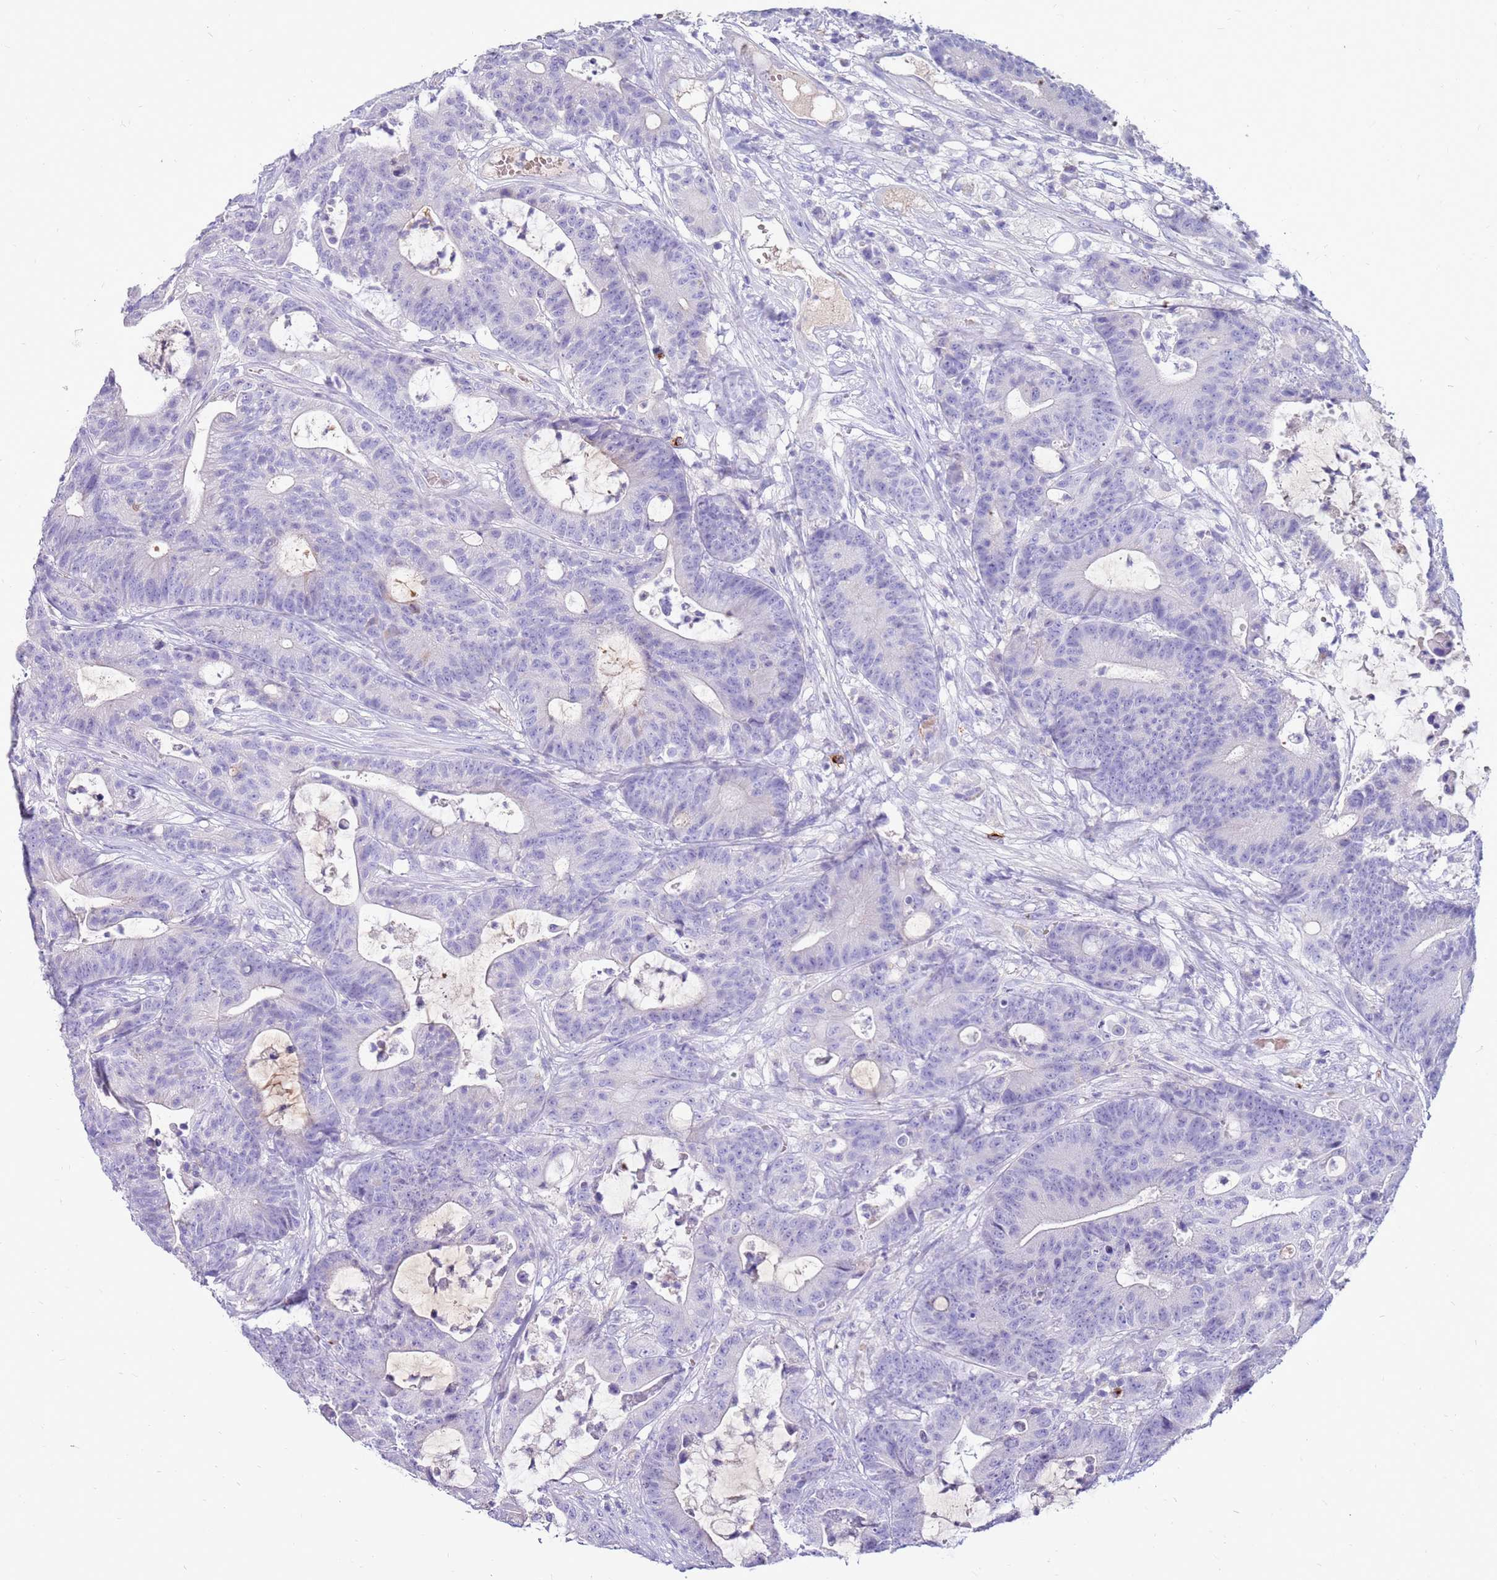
{"staining": {"intensity": "negative", "quantity": "none", "location": "none"}, "tissue": "colorectal cancer", "cell_type": "Tumor cells", "image_type": "cancer", "snomed": [{"axis": "morphology", "description": "Adenocarcinoma, NOS"}, {"axis": "topography", "description": "Colon"}], "caption": "Protein analysis of colorectal adenocarcinoma shows no significant staining in tumor cells.", "gene": "EVPLL", "patient": {"sex": "female", "age": 84}}